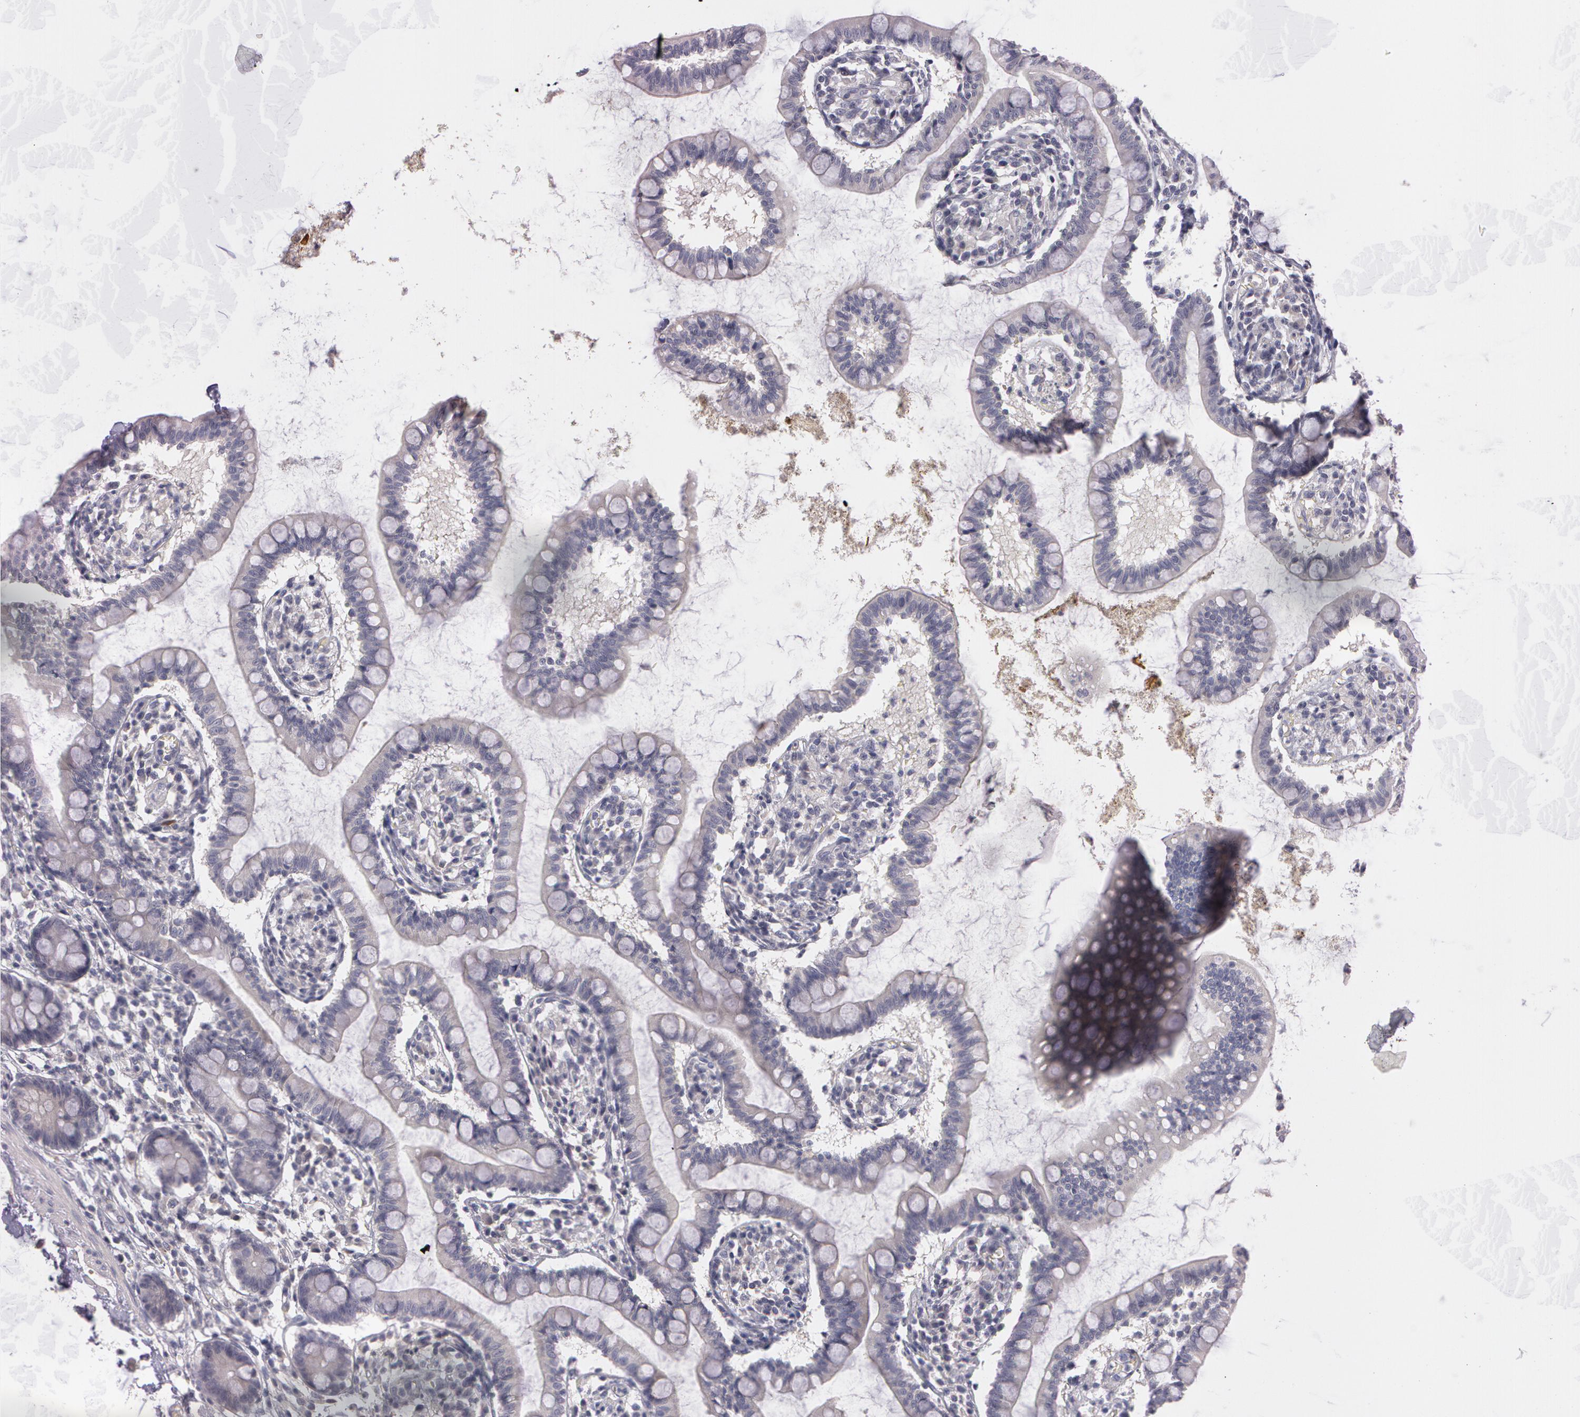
{"staining": {"intensity": "weak", "quantity": "<25%", "location": "cytoplasmic/membranous"}, "tissue": "small intestine", "cell_type": "Glandular cells", "image_type": "normal", "snomed": [{"axis": "morphology", "description": "Normal tissue, NOS"}, {"axis": "topography", "description": "Small intestine"}], "caption": "An immunohistochemistry photomicrograph of unremarkable small intestine is shown. There is no staining in glandular cells of small intestine. Nuclei are stained in blue.", "gene": "MXRA5", "patient": {"sex": "female", "age": 61}}